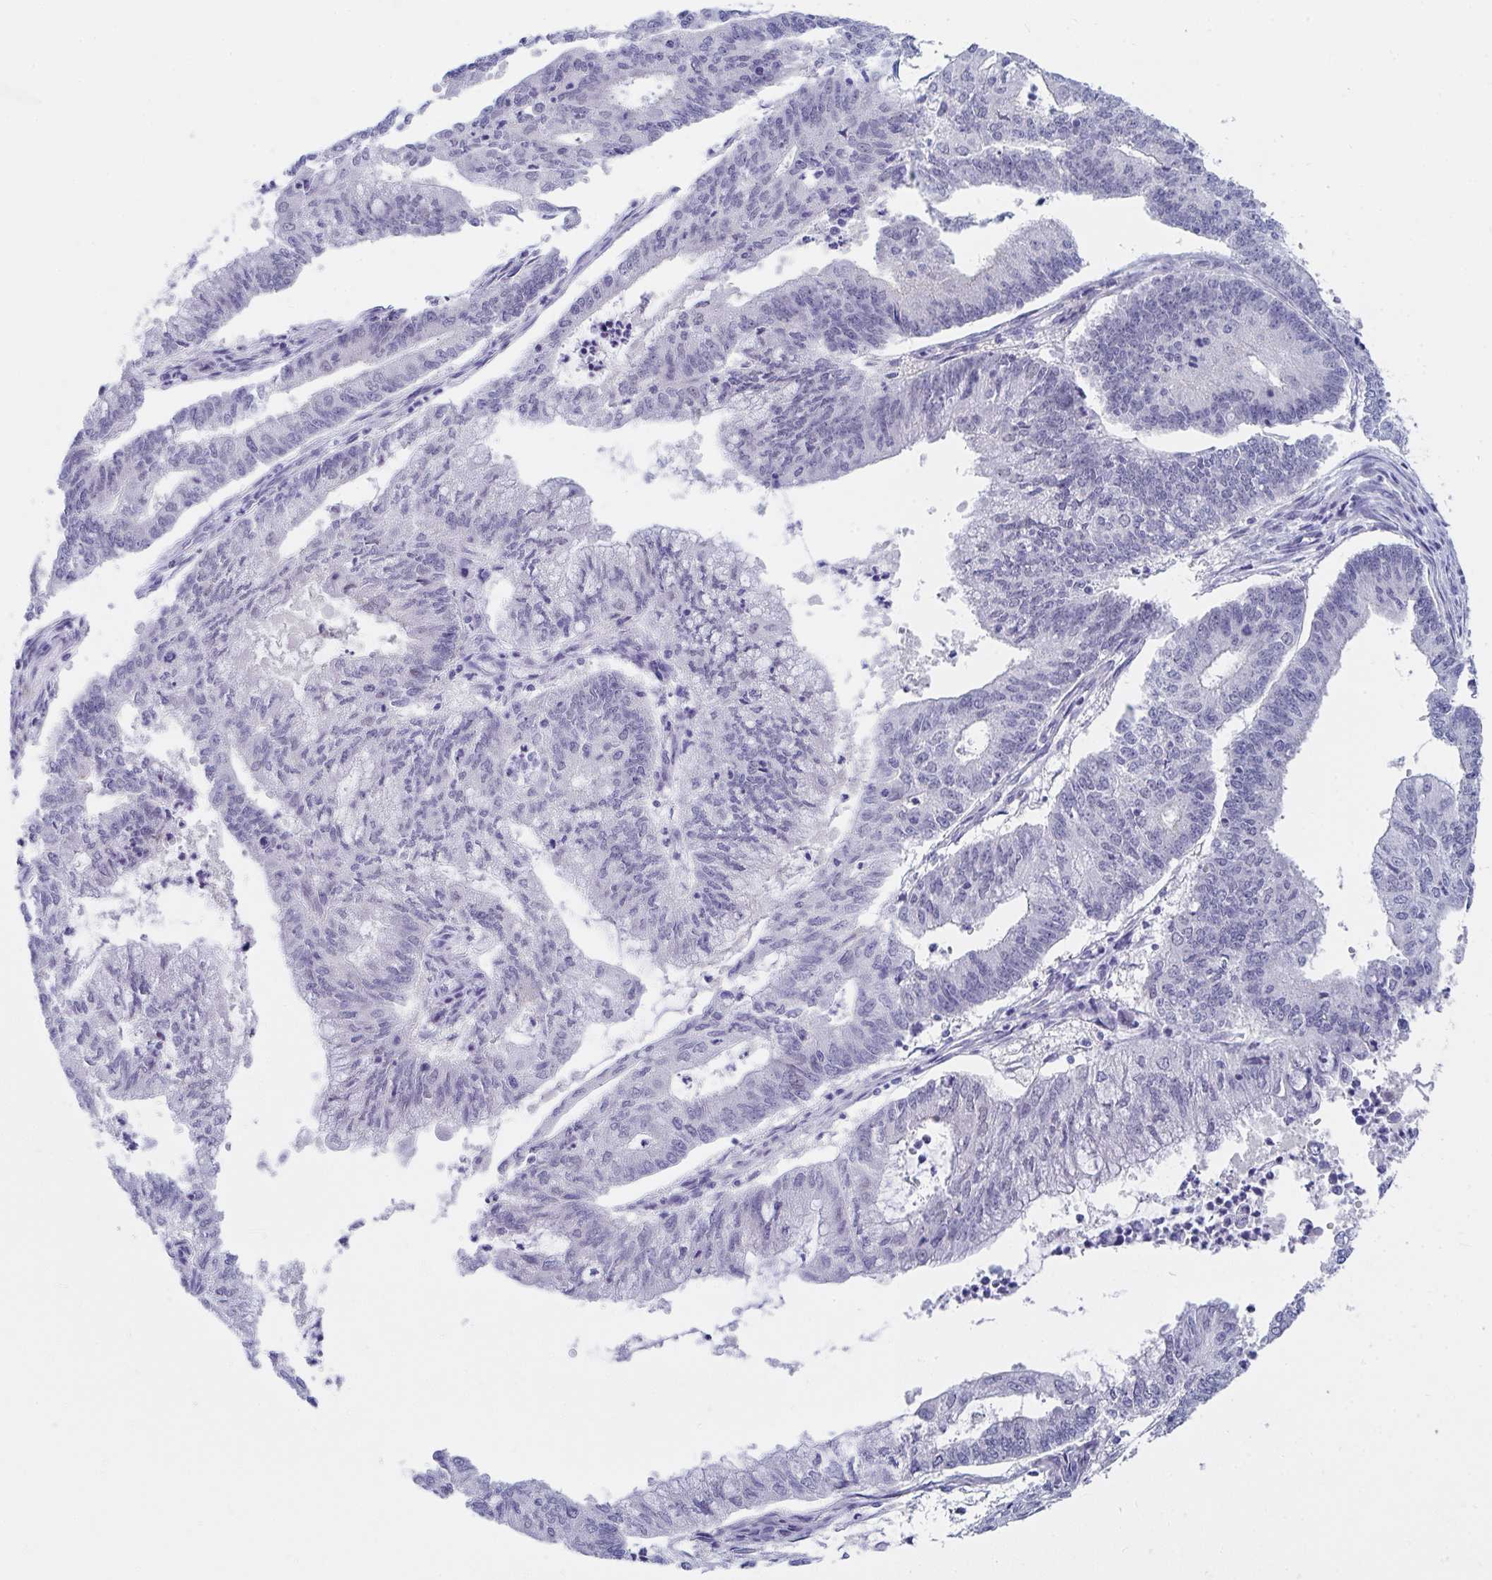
{"staining": {"intensity": "negative", "quantity": "none", "location": "none"}, "tissue": "endometrial cancer", "cell_type": "Tumor cells", "image_type": "cancer", "snomed": [{"axis": "morphology", "description": "Adenocarcinoma, NOS"}, {"axis": "topography", "description": "Endometrium"}], "caption": "This is a image of immunohistochemistry staining of endometrial adenocarcinoma, which shows no positivity in tumor cells.", "gene": "DAOA", "patient": {"sex": "female", "age": 61}}